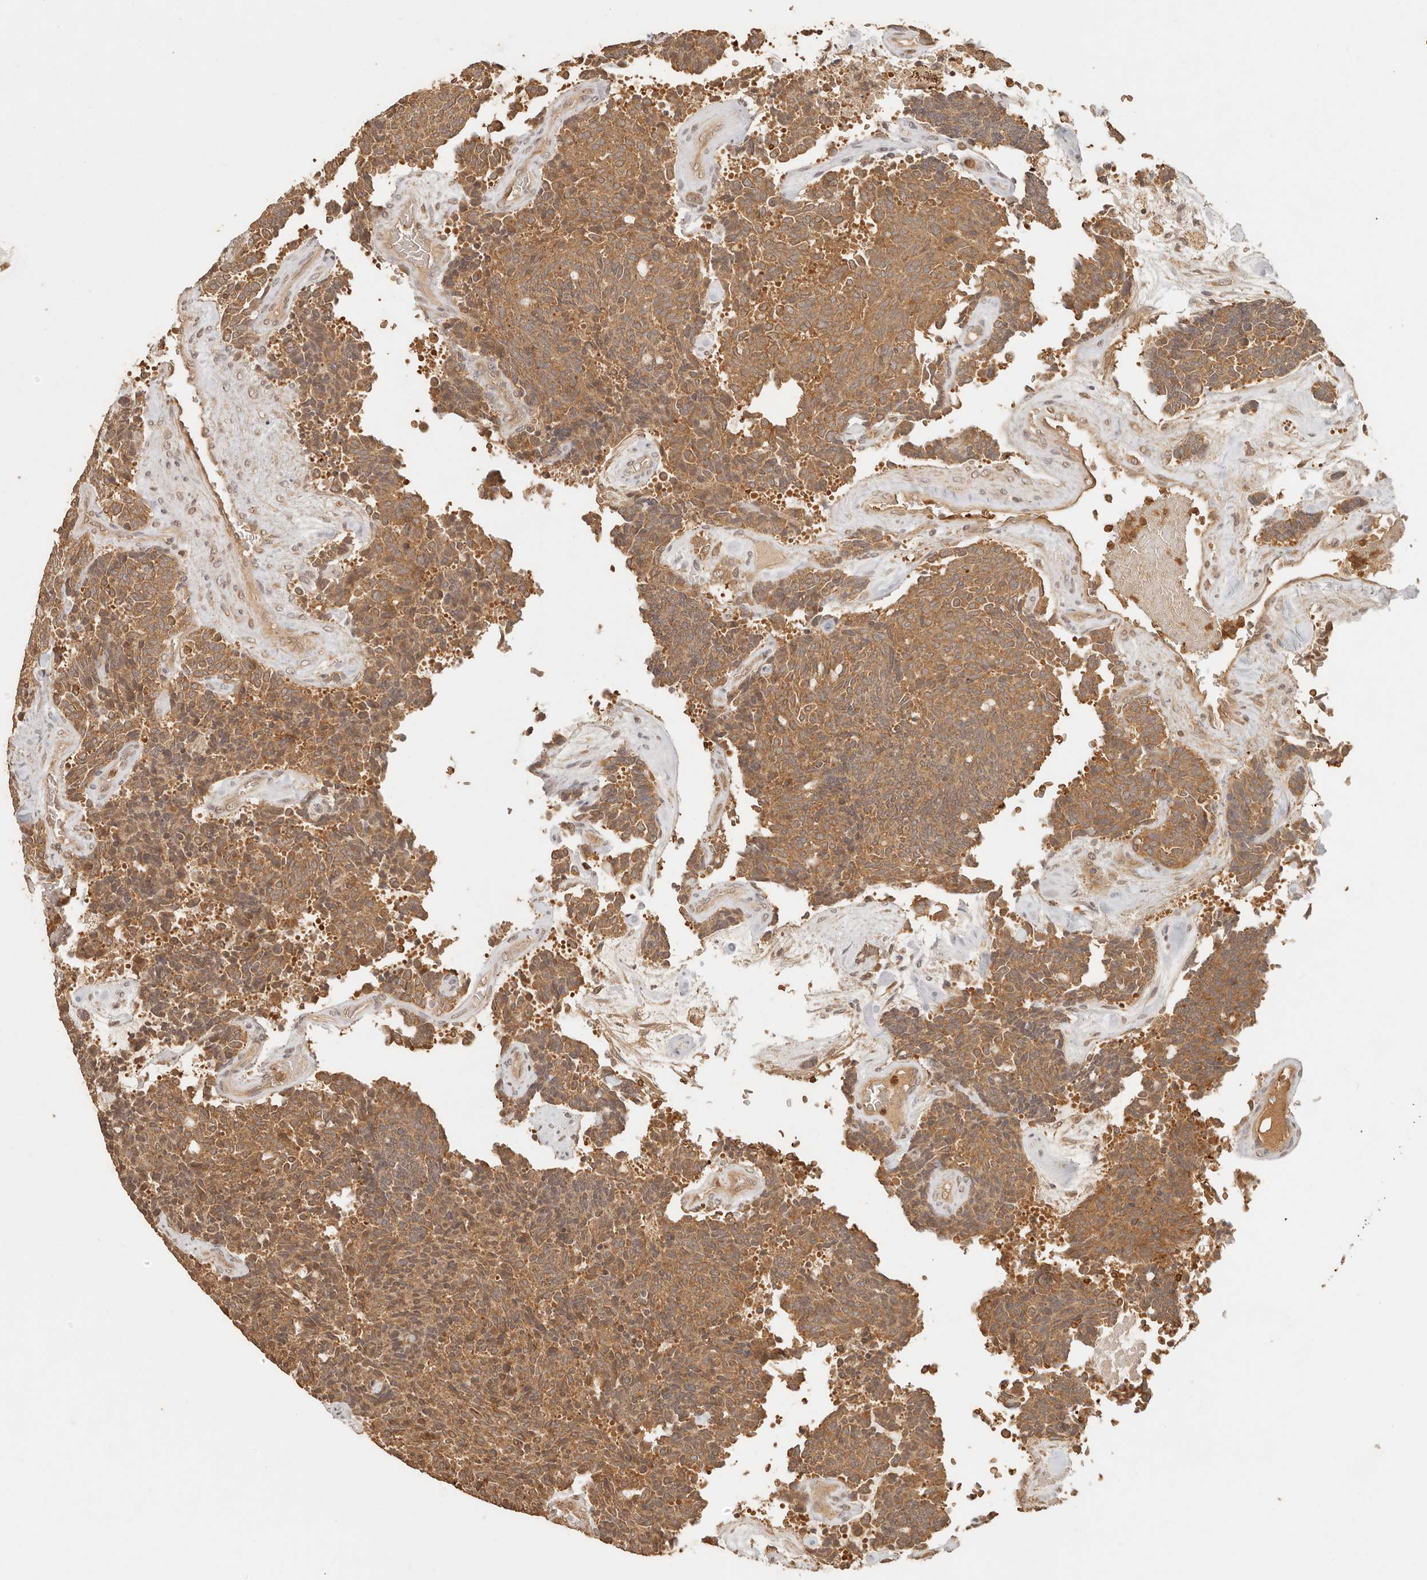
{"staining": {"intensity": "moderate", "quantity": ">75%", "location": "cytoplasmic/membranous"}, "tissue": "carcinoid", "cell_type": "Tumor cells", "image_type": "cancer", "snomed": [{"axis": "morphology", "description": "Carcinoid, malignant, NOS"}, {"axis": "topography", "description": "Pancreas"}], "caption": "Malignant carcinoid stained with DAB immunohistochemistry (IHC) displays medium levels of moderate cytoplasmic/membranous expression in approximately >75% of tumor cells. (DAB (3,3'-diaminobenzidine) IHC, brown staining for protein, blue staining for nuclei).", "gene": "INTS11", "patient": {"sex": "female", "age": 54}}